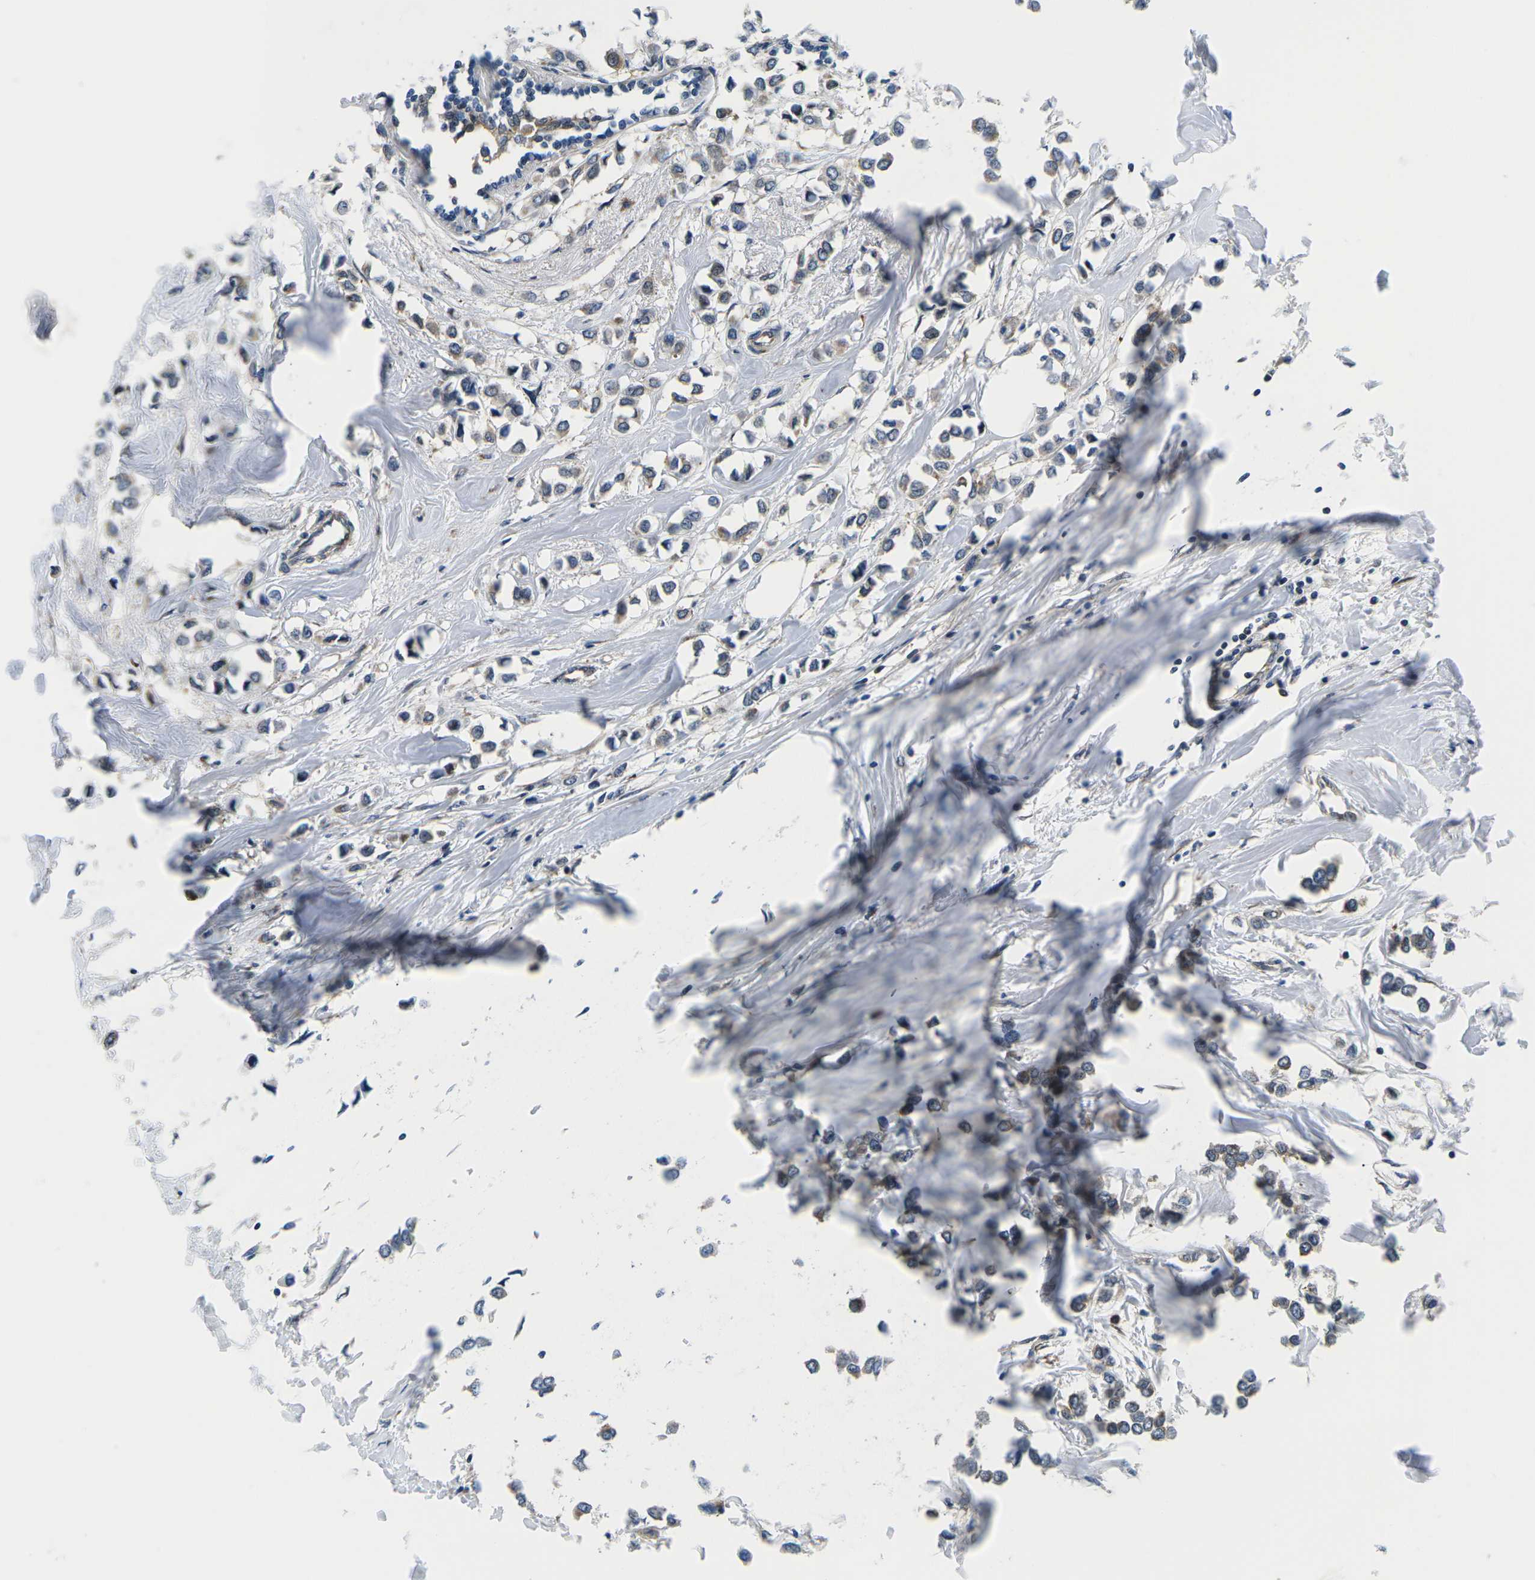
{"staining": {"intensity": "weak", "quantity": "25%-75%", "location": "cytoplasmic/membranous"}, "tissue": "breast cancer", "cell_type": "Tumor cells", "image_type": "cancer", "snomed": [{"axis": "morphology", "description": "Lobular carcinoma"}, {"axis": "topography", "description": "Breast"}], "caption": "Weak cytoplasmic/membranous staining is present in about 25%-75% of tumor cells in breast cancer. (DAB (3,3'-diaminobenzidine) IHC, brown staining for protein, blue staining for nuclei).", "gene": "EIF4E", "patient": {"sex": "female", "age": 51}}